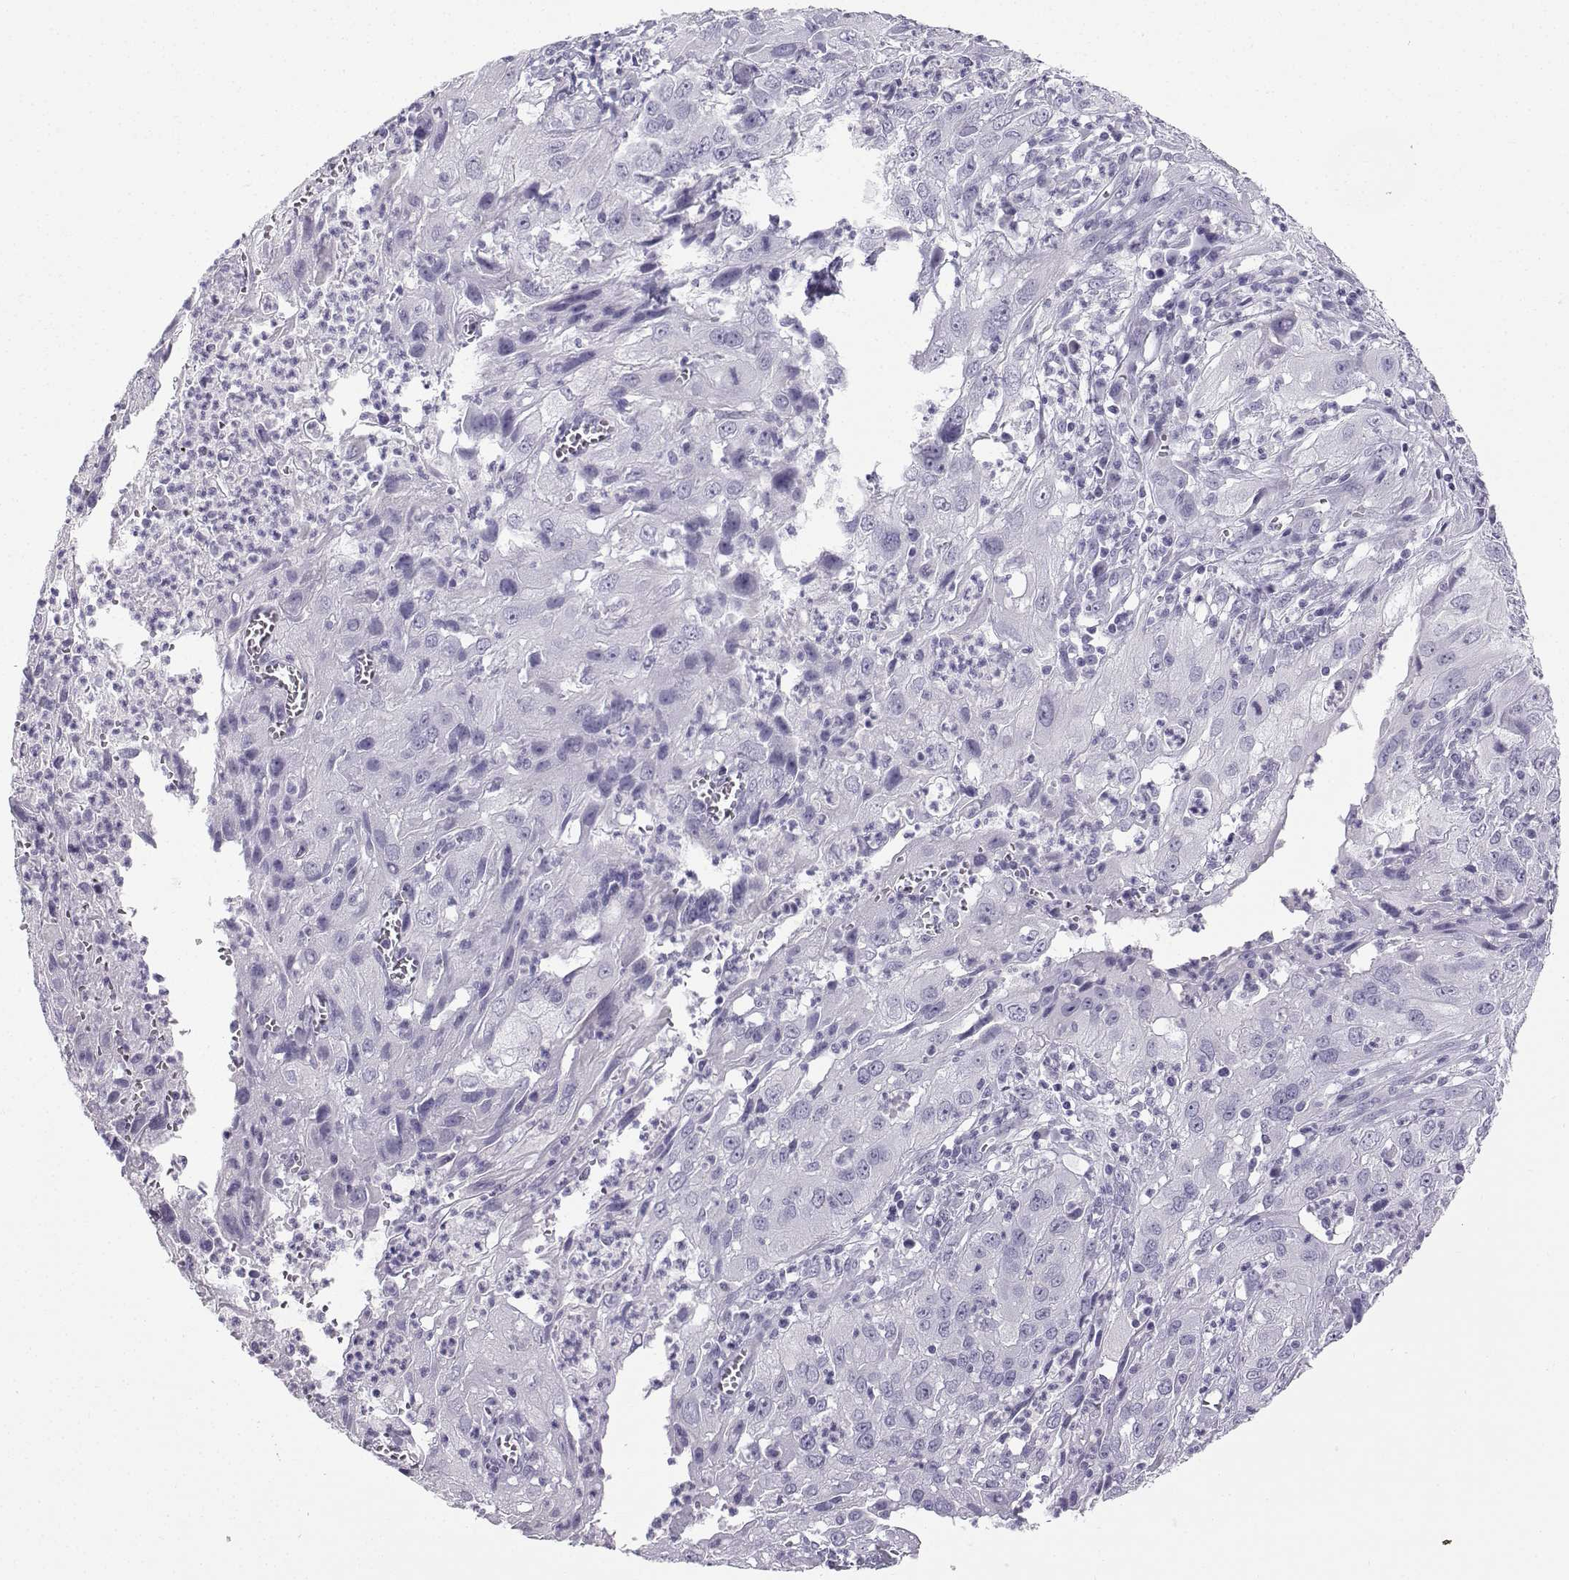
{"staining": {"intensity": "negative", "quantity": "none", "location": "none"}, "tissue": "cervical cancer", "cell_type": "Tumor cells", "image_type": "cancer", "snomed": [{"axis": "morphology", "description": "Squamous cell carcinoma, NOS"}, {"axis": "topography", "description": "Cervix"}], "caption": "Cervical cancer (squamous cell carcinoma) stained for a protein using immunohistochemistry (IHC) reveals no positivity tumor cells.", "gene": "ZBTB8B", "patient": {"sex": "female", "age": 32}}